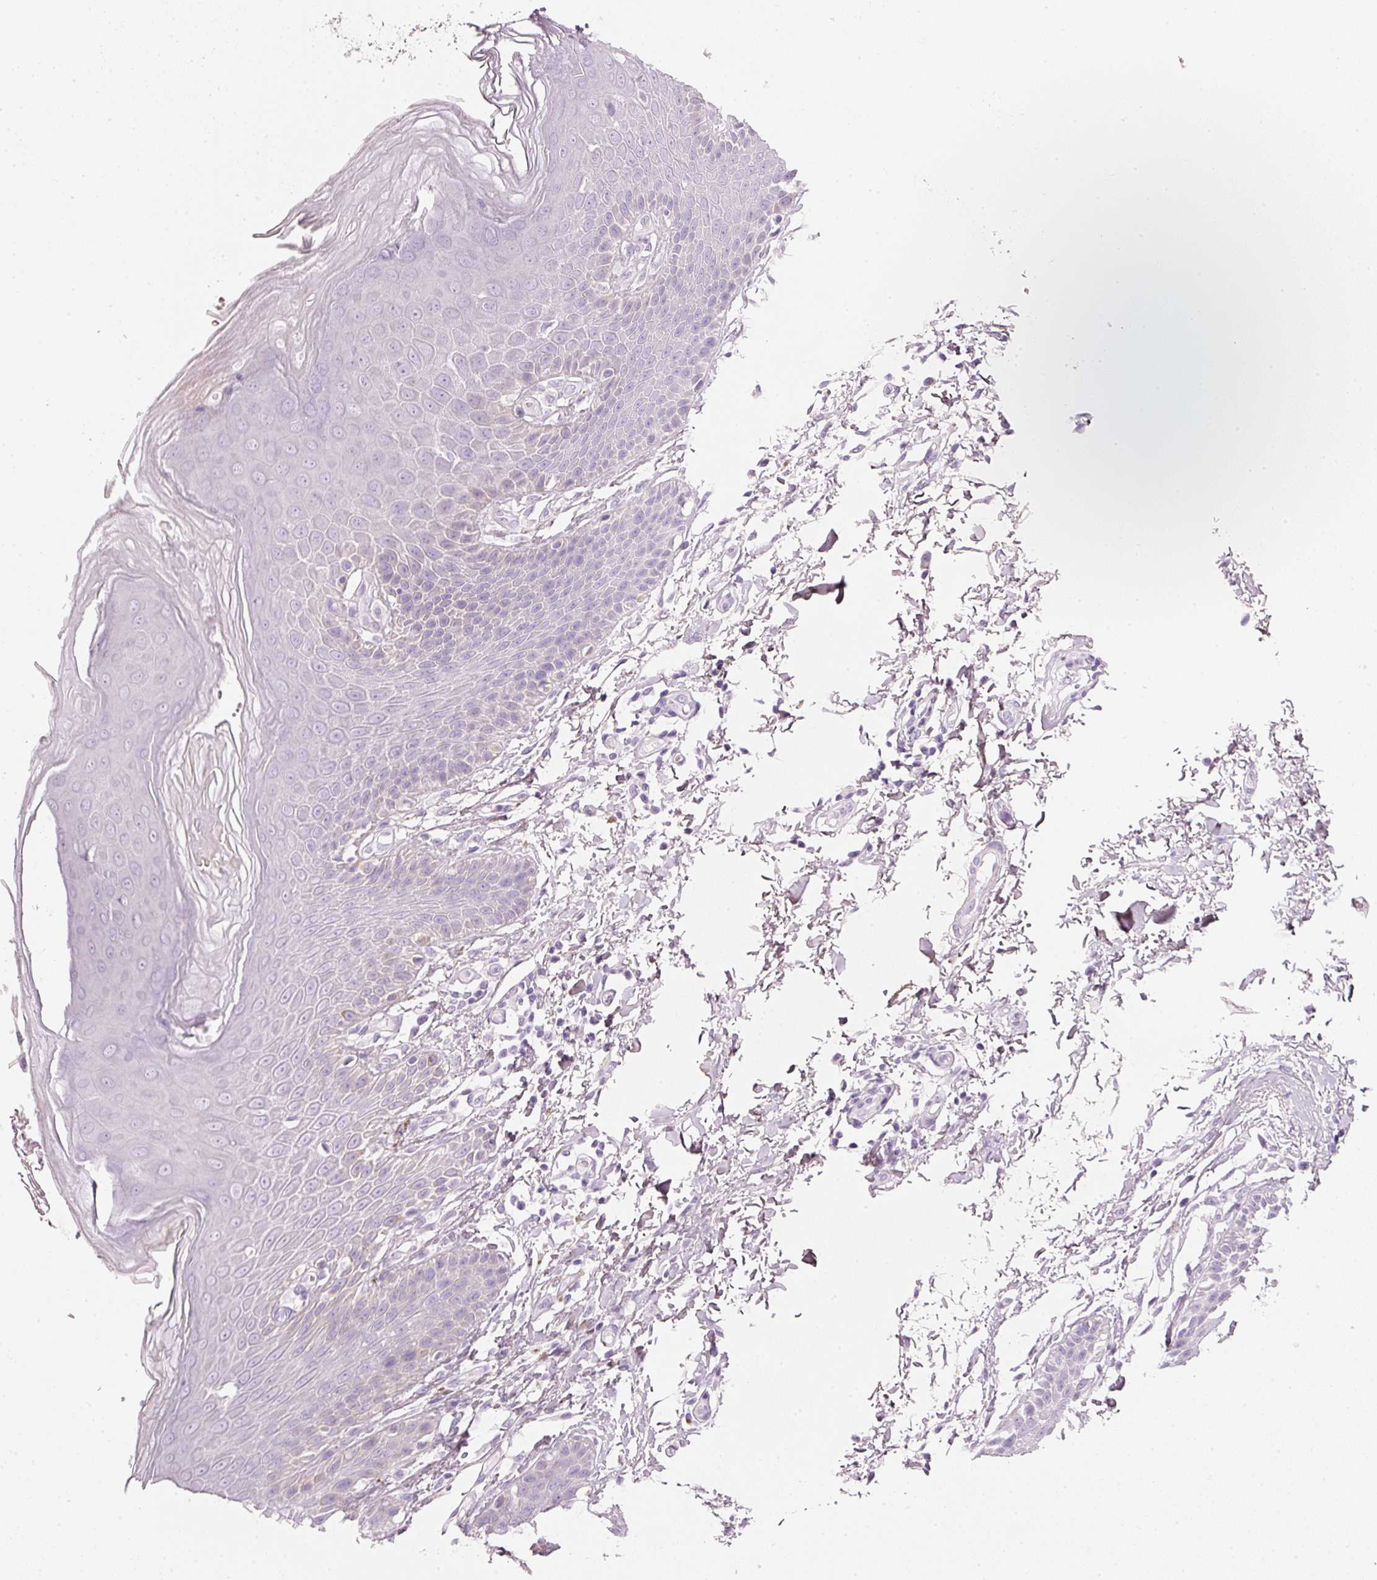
{"staining": {"intensity": "weak", "quantity": "<25%", "location": "cytoplasmic/membranous"}, "tissue": "skin", "cell_type": "Epidermal cells", "image_type": "normal", "snomed": [{"axis": "morphology", "description": "Normal tissue, NOS"}, {"axis": "topography", "description": "Peripheral nerve tissue"}], "caption": "High magnification brightfield microscopy of unremarkable skin stained with DAB (brown) and counterstained with hematoxylin (blue): epidermal cells show no significant positivity. (IHC, brightfield microscopy, high magnification).", "gene": "PDXDC1", "patient": {"sex": "male", "age": 51}}